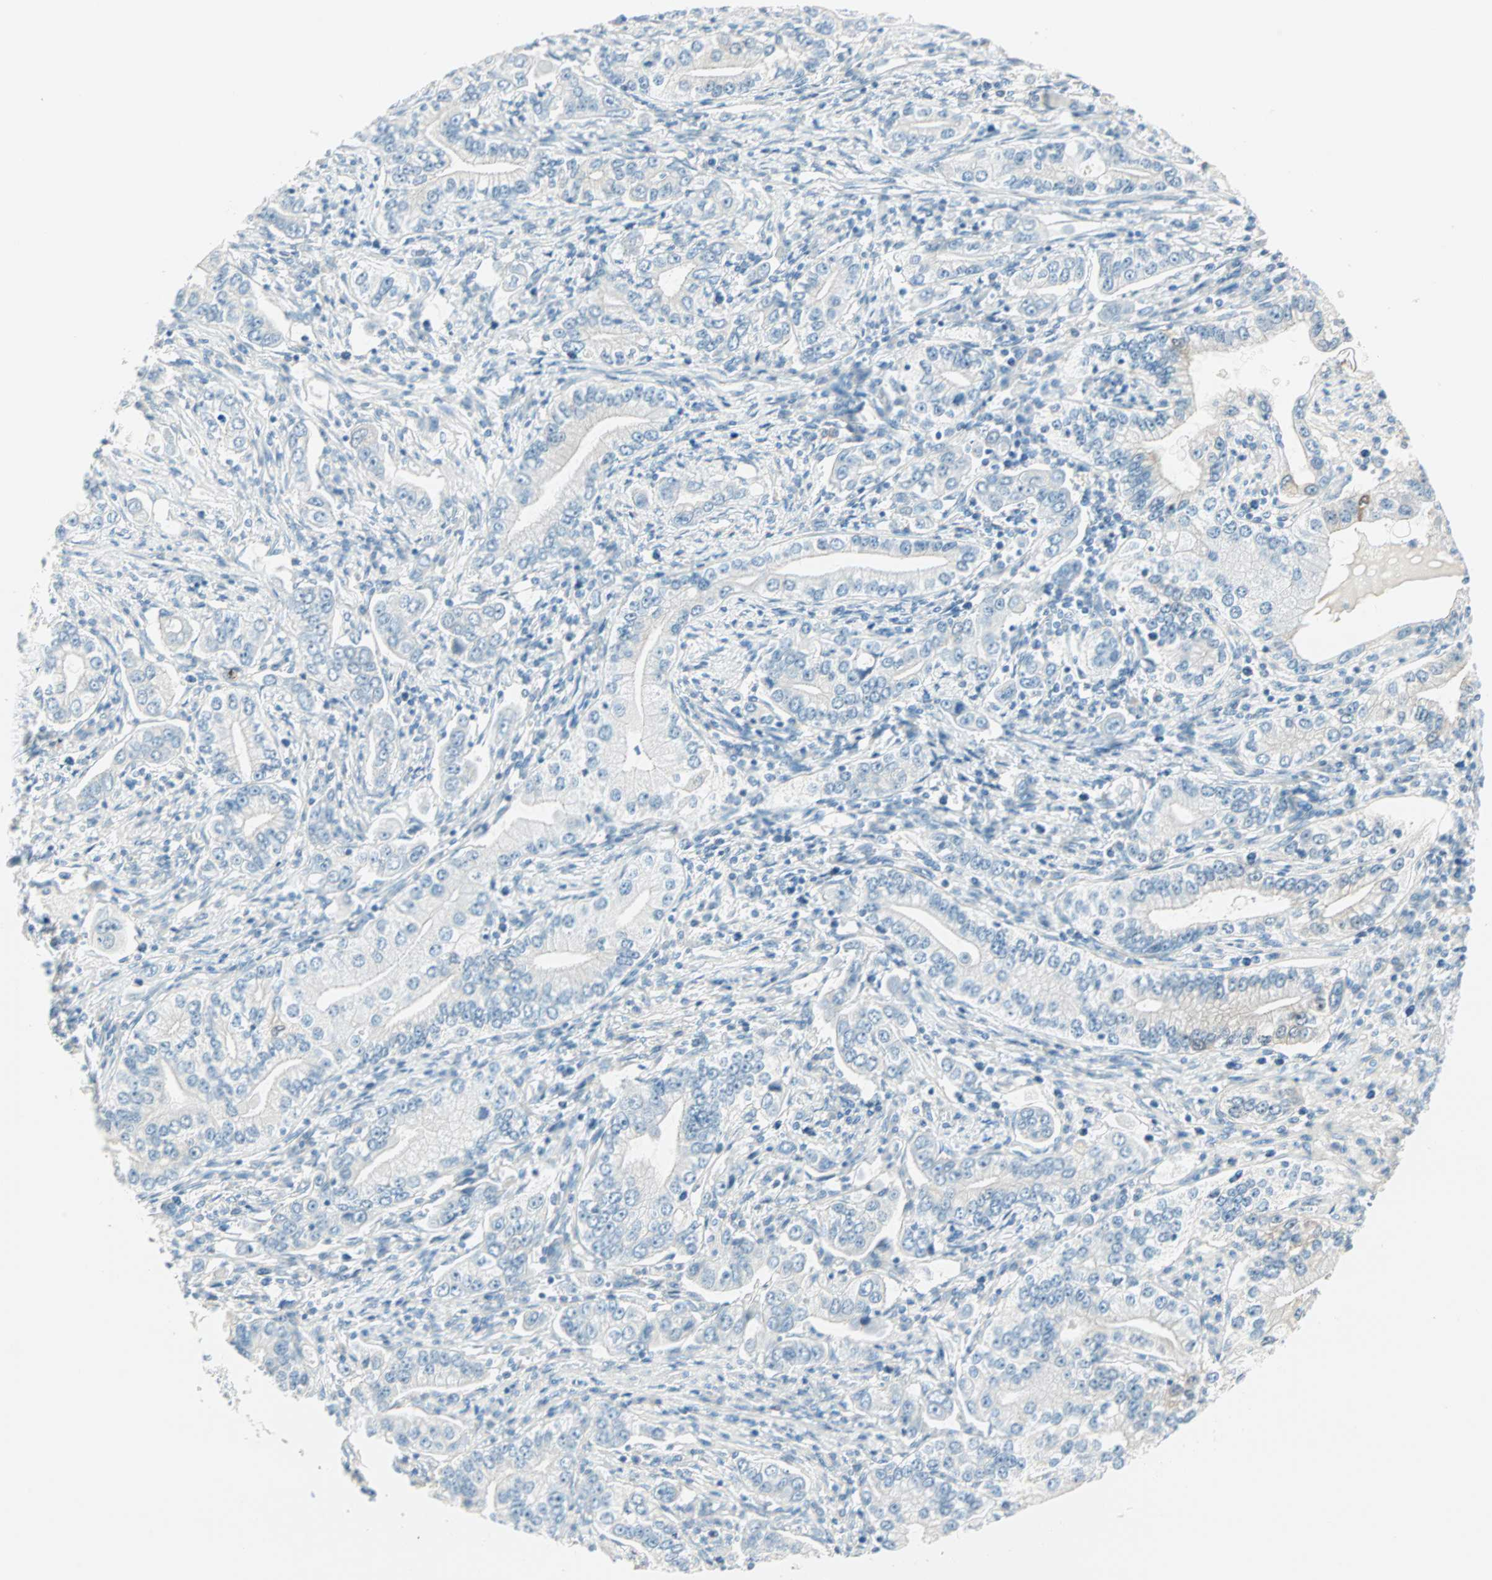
{"staining": {"intensity": "negative", "quantity": "none", "location": "none"}, "tissue": "stomach cancer", "cell_type": "Tumor cells", "image_type": "cancer", "snomed": [{"axis": "morphology", "description": "Adenocarcinoma, NOS"}, {"axis": "topography", "description": "Stomach, lower"}], "caption": "There is no significant staining in tumor cells of stomach adenocarcinoma.", "gene": "SULT1C2", "patient": {"sex": "female", "age": 72}}